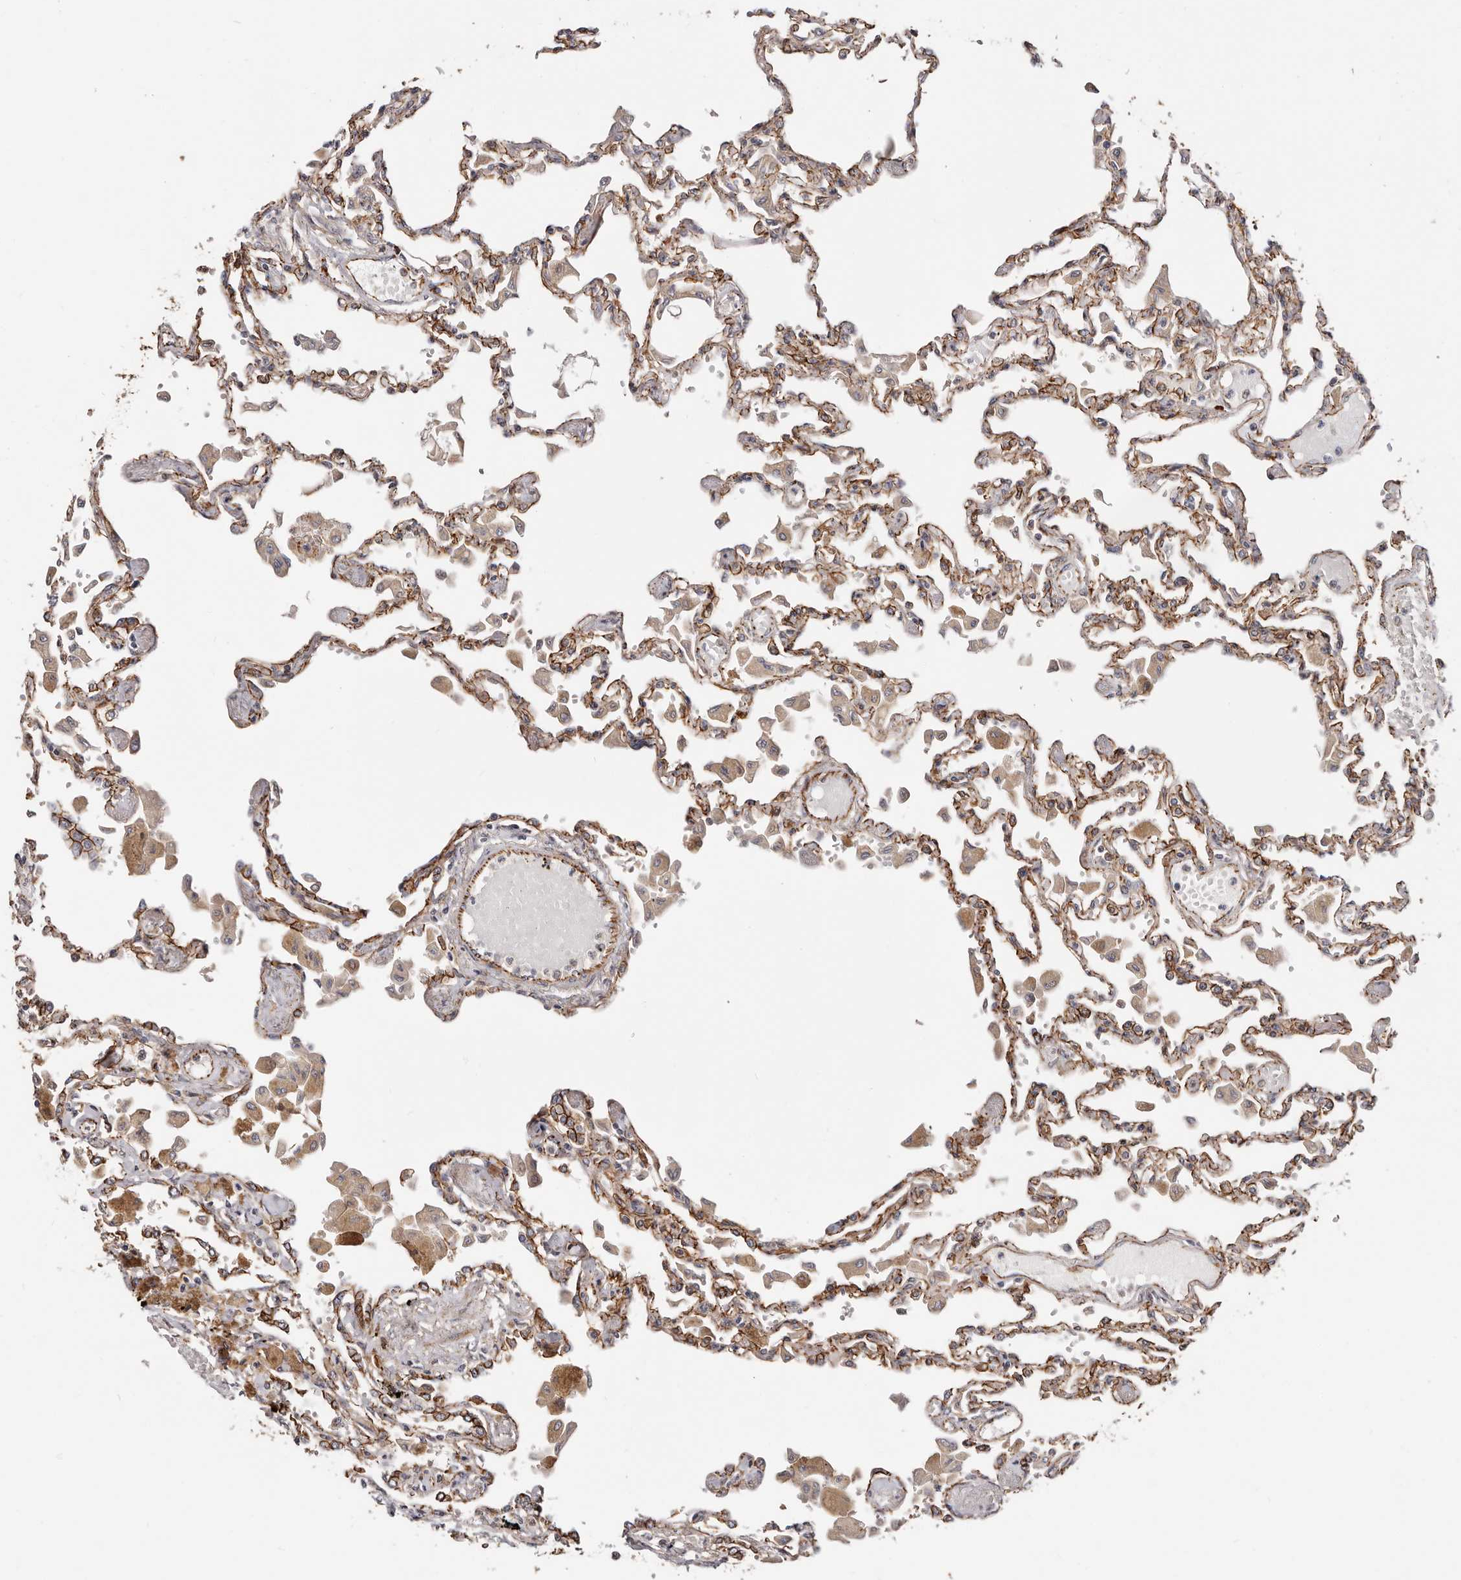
{"staining": {"intensity": "moderate", "quantity": ">75%", "location": "cytoplasmic/membranous"}, "tissue": "lung", "cell_type": "Alveolar cells", "image_type": "normal", "snomed": [{"axis": "morphology", "description": "Normal tissue, NOS"}, {"axis": "topography", "description": "Bronchus"}, {"axis": "topography", "description": "Lung"}], "caption": "DAB (3,3'-diaminobenzidine) immunohistochemical staining of normal human lung demonstrates moderate cytoplasmic/membranous protein positivity in about >75% of alveolar cells.", "gene": "CTNNB1", "patient": {"sex": "female", "age": 49}}